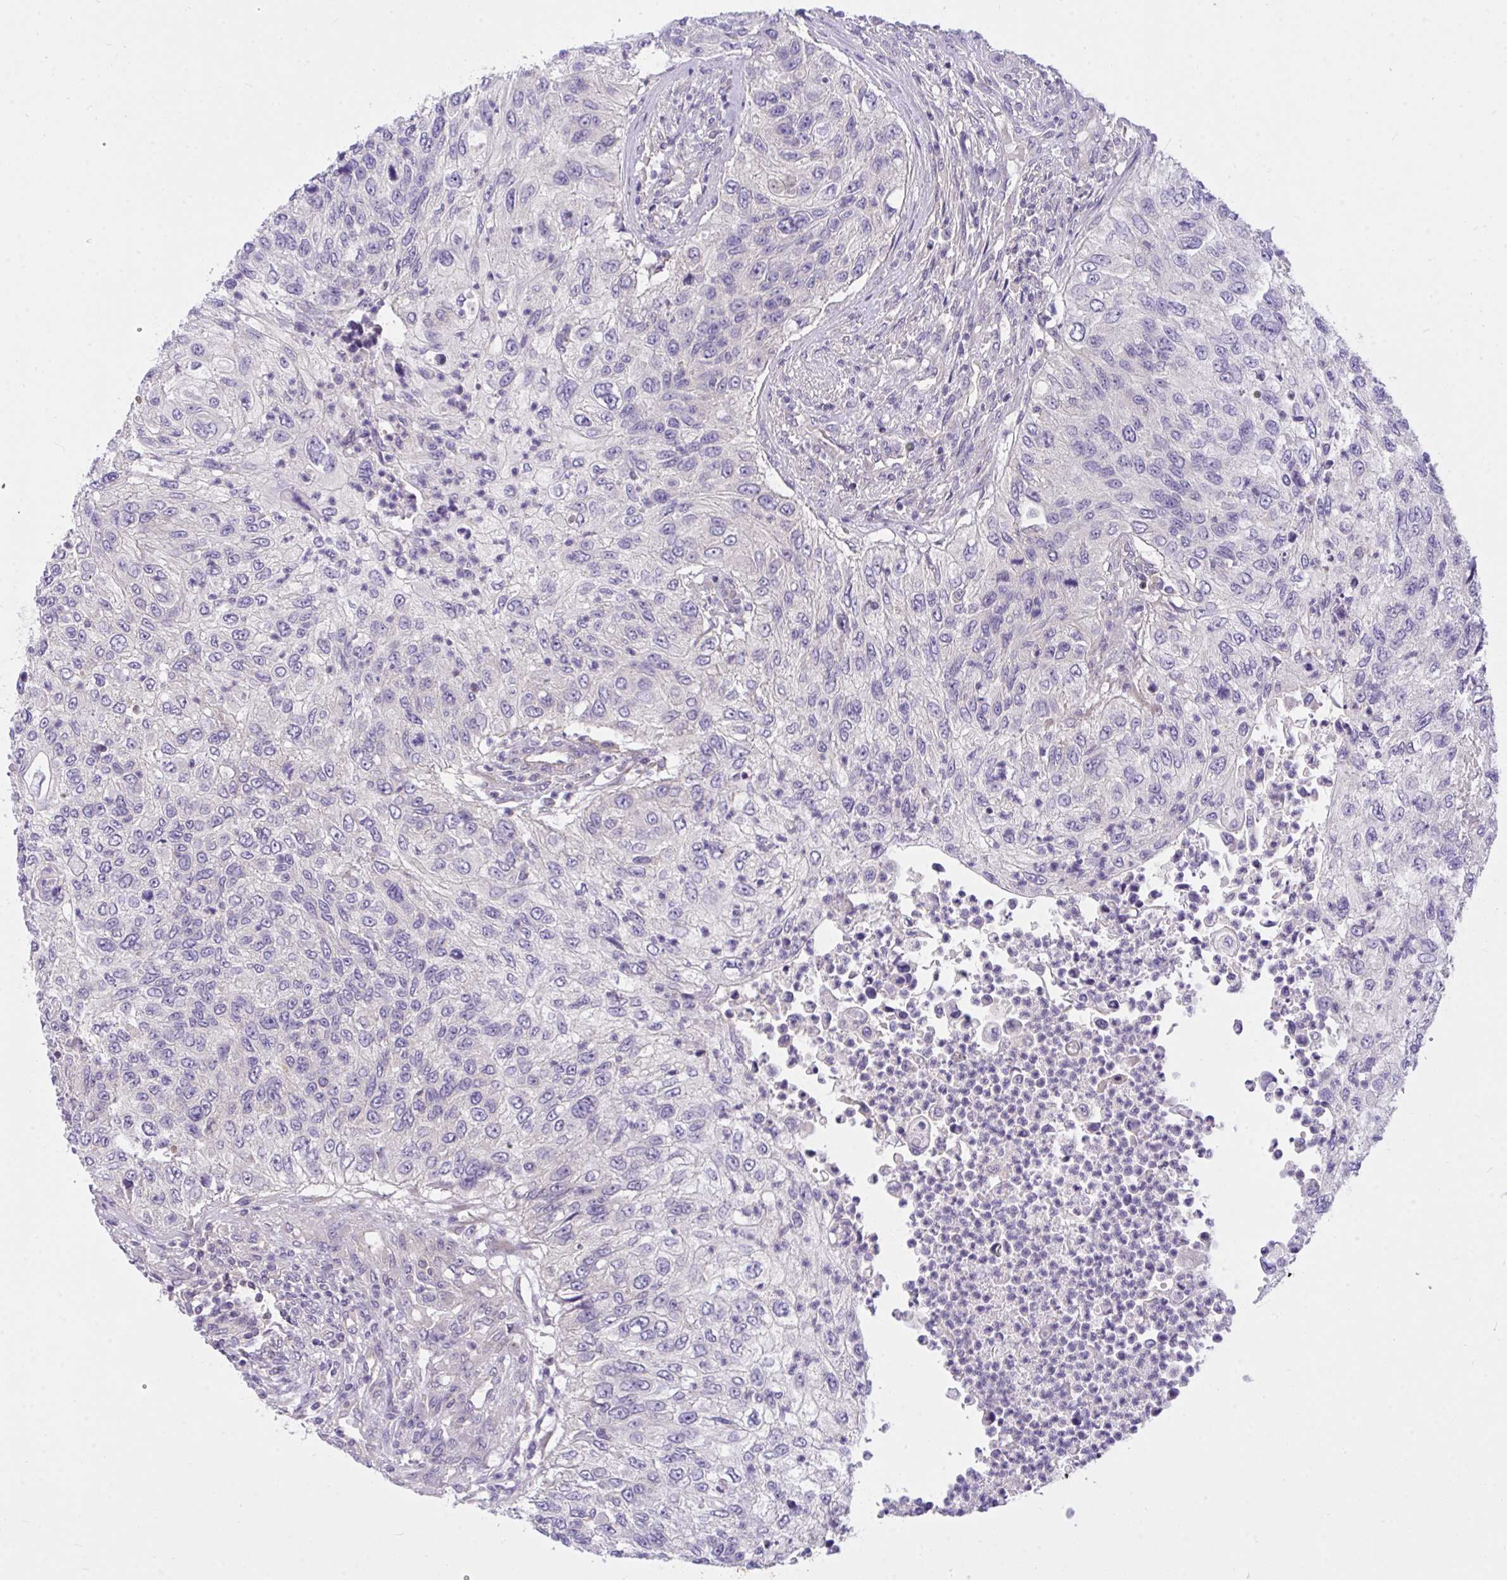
{"staining": {"intensity": "negative", "quantity": "none", "location": "none"}, "tissue": "urothelial cancer", "cell_type": "Tumor cells", "image_type": "cancer", "snomed": [{"axis": "morphology", "description": "Urothelial carcinoma, High grade"}, {"axis": "topography", "description": "Urinary bladder"}], "caption": "IHC image of human urothelial cancer stained for a protein (brown), which displays no staining in tumor cells.", "gene": "TLN2", "patient": {"sex": "female", "age": 60}}